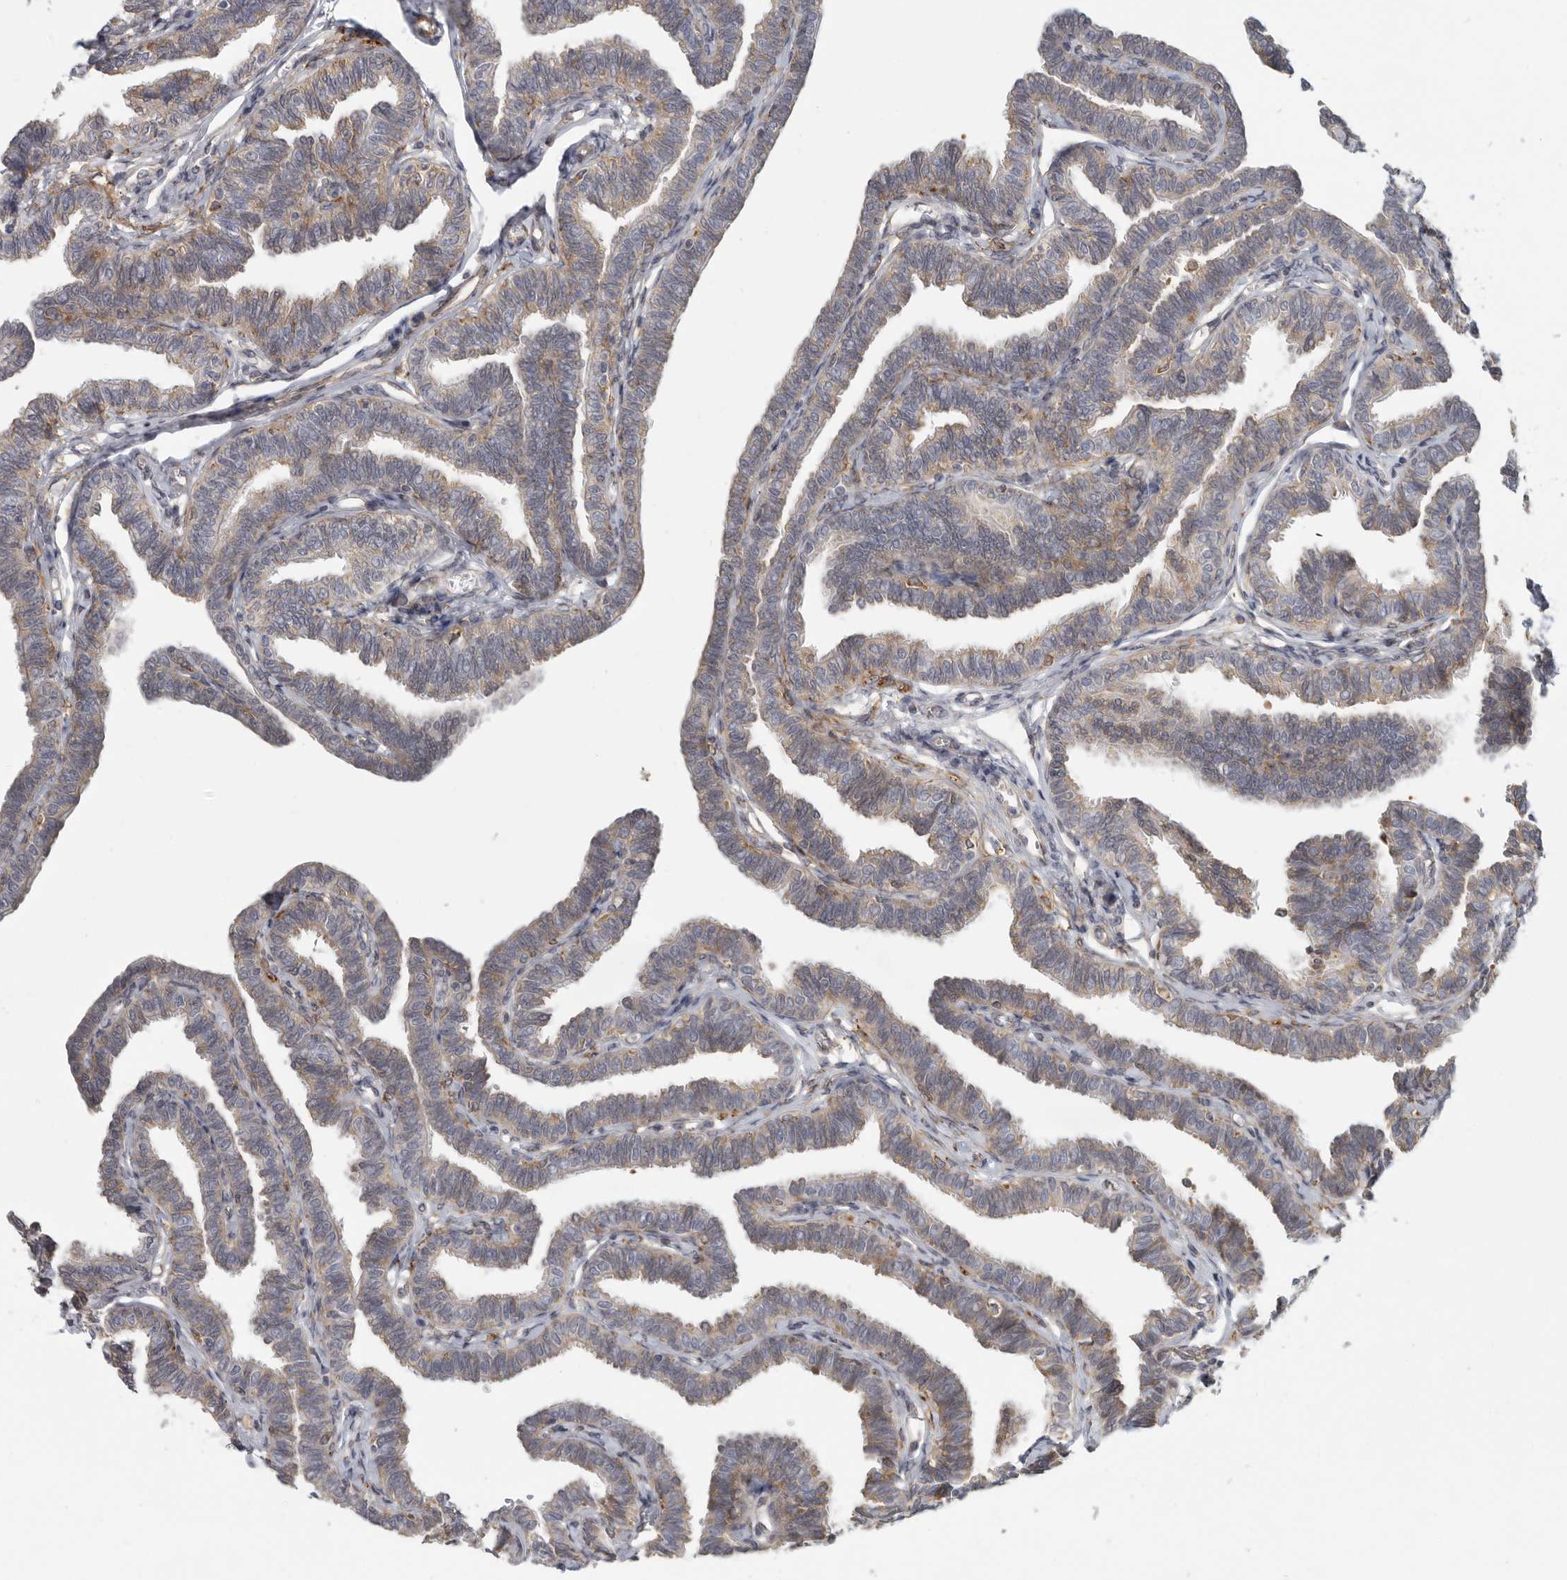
{"staining": {"intensity": "weak", "quantity": "25%-75%", "location": "cytoplasmic/membranous"}, "tissue": "fallopian tube", "cell_type": "Glandular cells", "image_type": "normal", "snomed": [{"axis": "morphology", "description": "Normal tissue, NOS"}, {"axis": "topography", "description": "Fallopian tube"}, {"axis": "topography", "description": "Ovary"}], "caption": "This is an image of immunohistochemistry (IHC) staining of normal fallopian tube, which shows weak positivity in the cytoplasmic/membranous of glandular cells.", "gene": "BCAP29", "patient": {"sex": "female", "age": 23}}